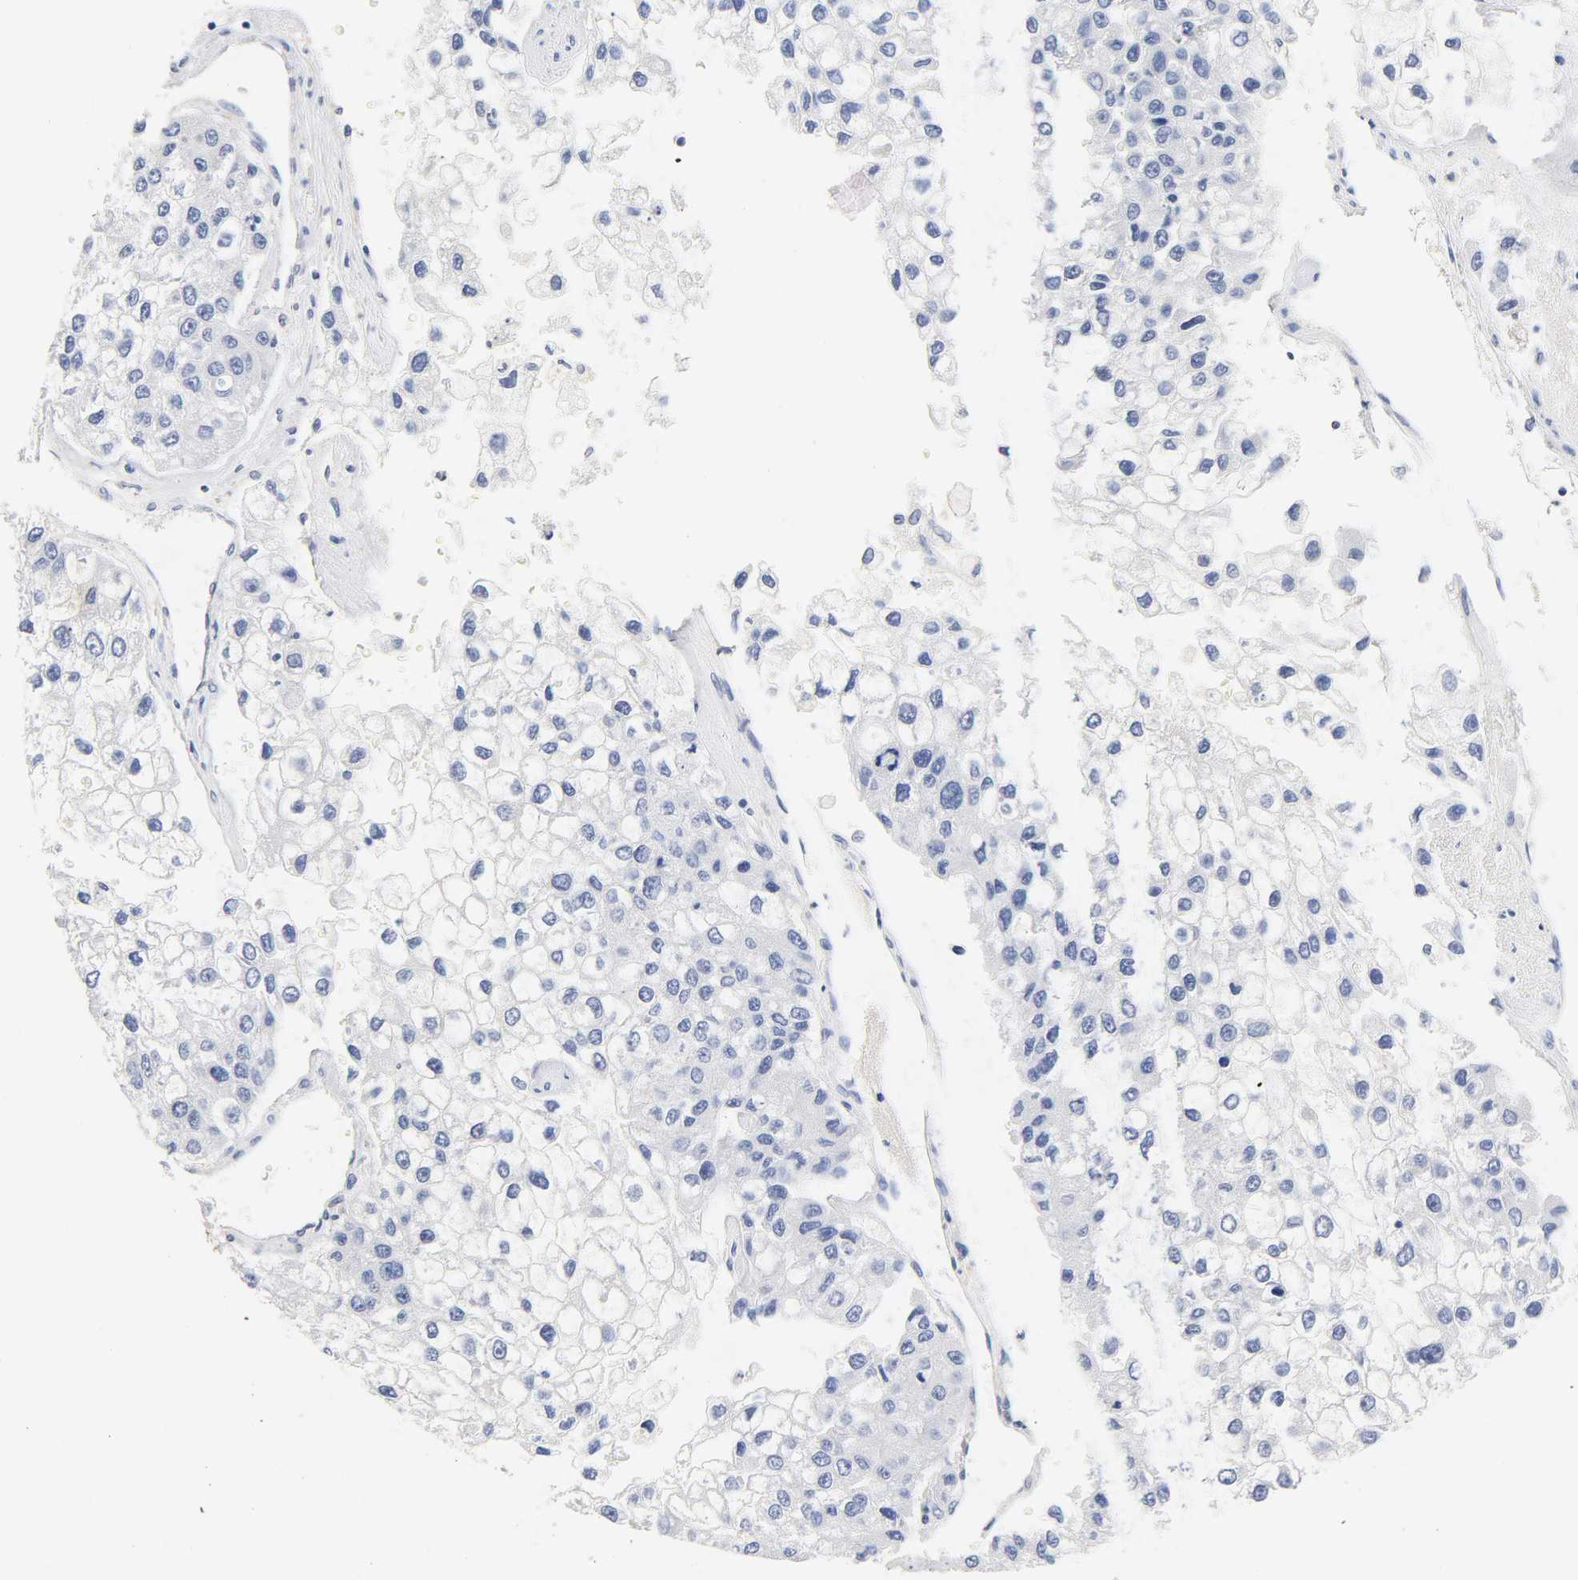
{"staining": {"intensity": "negative", "quantity": "none", "location": "none"}, "tissue": "liver cancer", "cell_type": "Tumor cells", "image_type": "cancer", "snomed": [{"axis": "morphology", "description": "Carcinoma, Hepatocellular, NOS"}, {"axis": "topography", "description": "Liver"}], "caption": "This is a histopathology image of IHC staining of hepatocellular carcinoma (liver), which shows no staining in tumor cells.", "gene": "SEMA5A", "patient": {"sex": "female", "age": 66}}